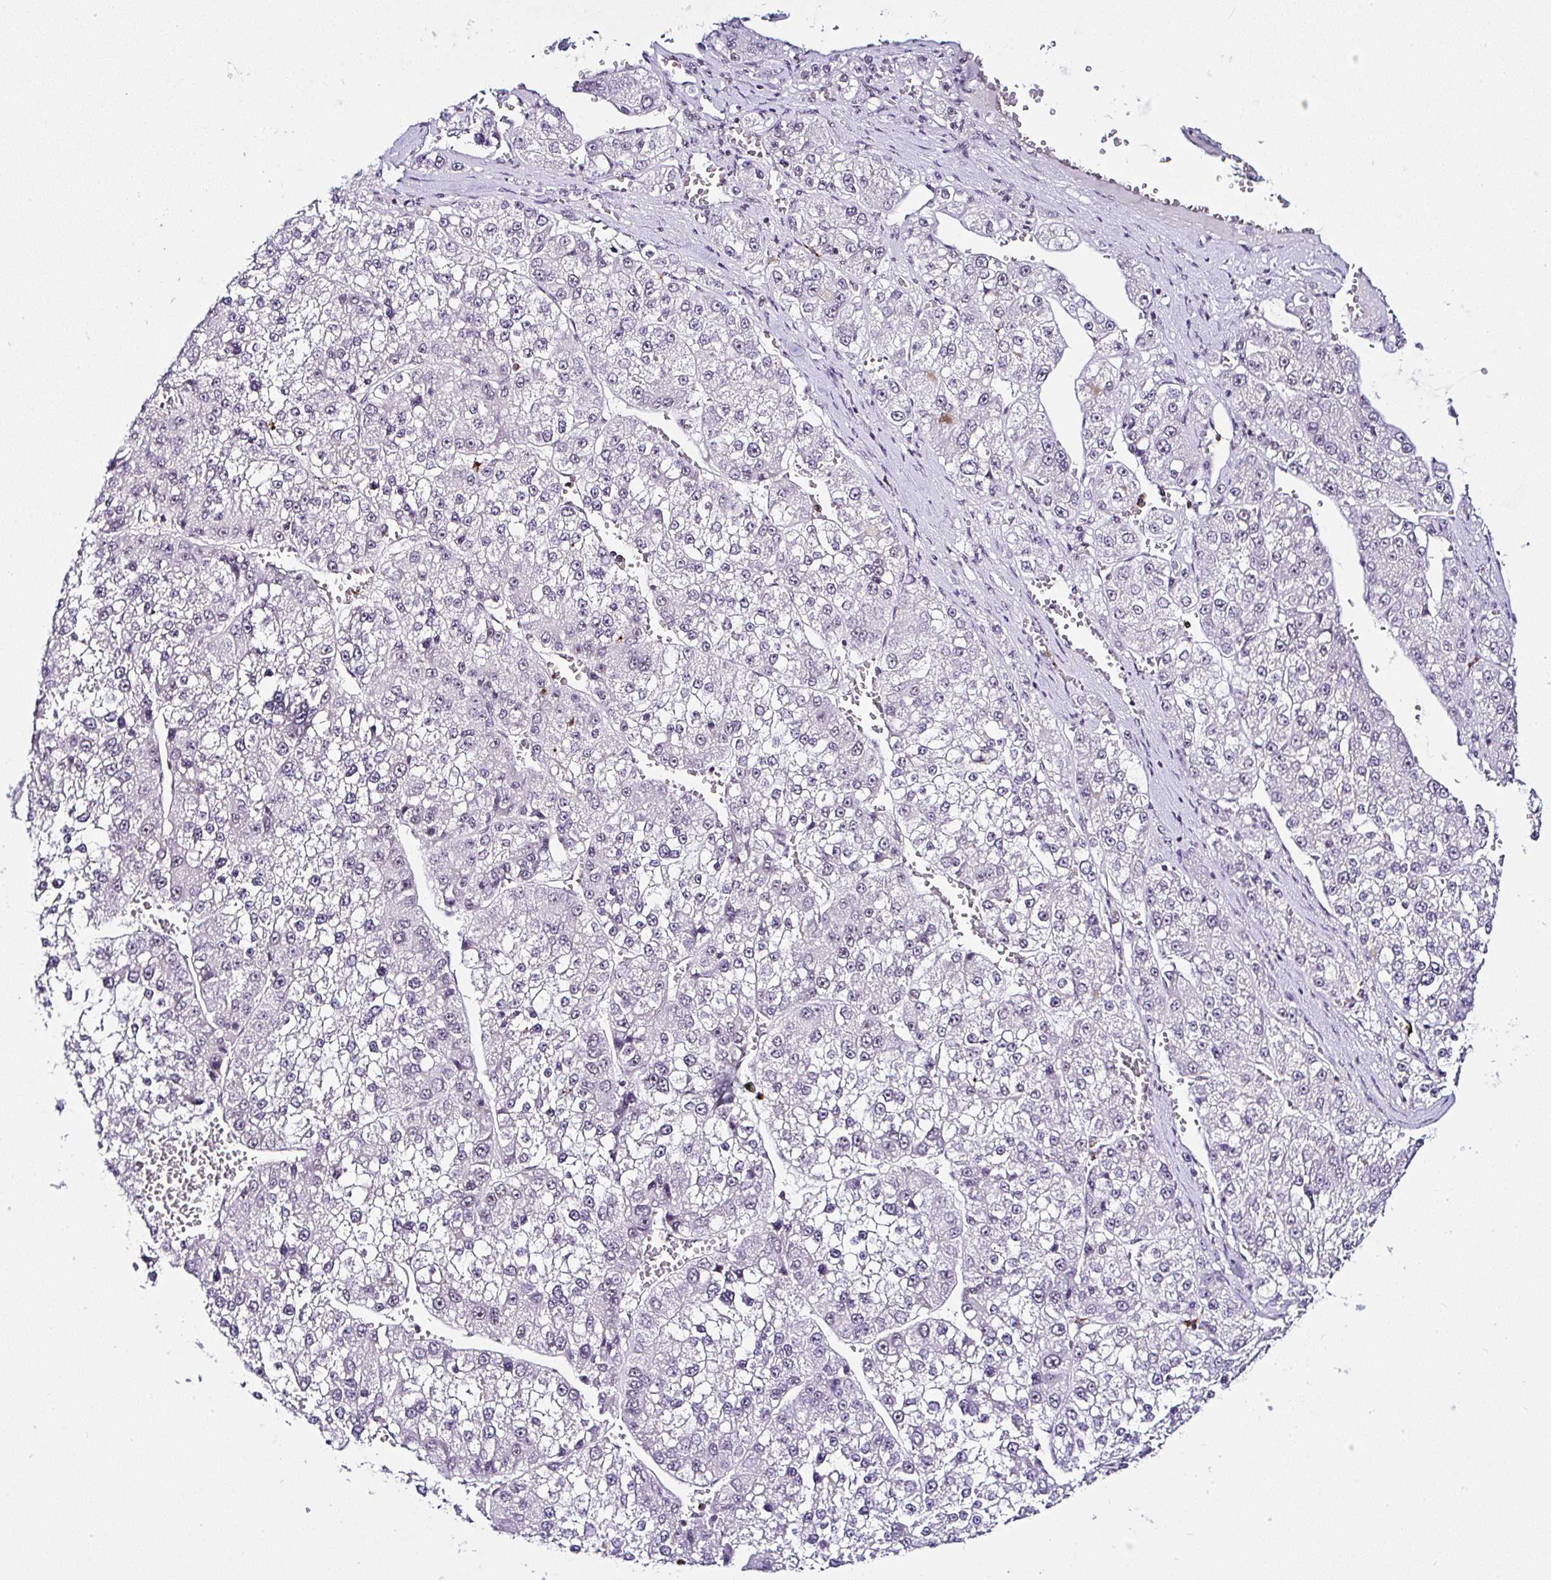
{"staining": {"intensity": "negative", "quantity": "none", "location": "none"}, "tissue": "liver cancer", "cell_type": "Tumor cells", "image_type": "cancer", "snomed": [{"axis": "morphology", "description": "Carcinoma, Hepatocellular, NOS"}, {"axis": "topography", "description": "Liver"}], "caption": "Liver cancer (hepatocellular carcinoma) stained for a protein using IHC displays no staining tumor cells.", "gene": "PTPN2", "patient": {"sex": "female", "age": 73}}